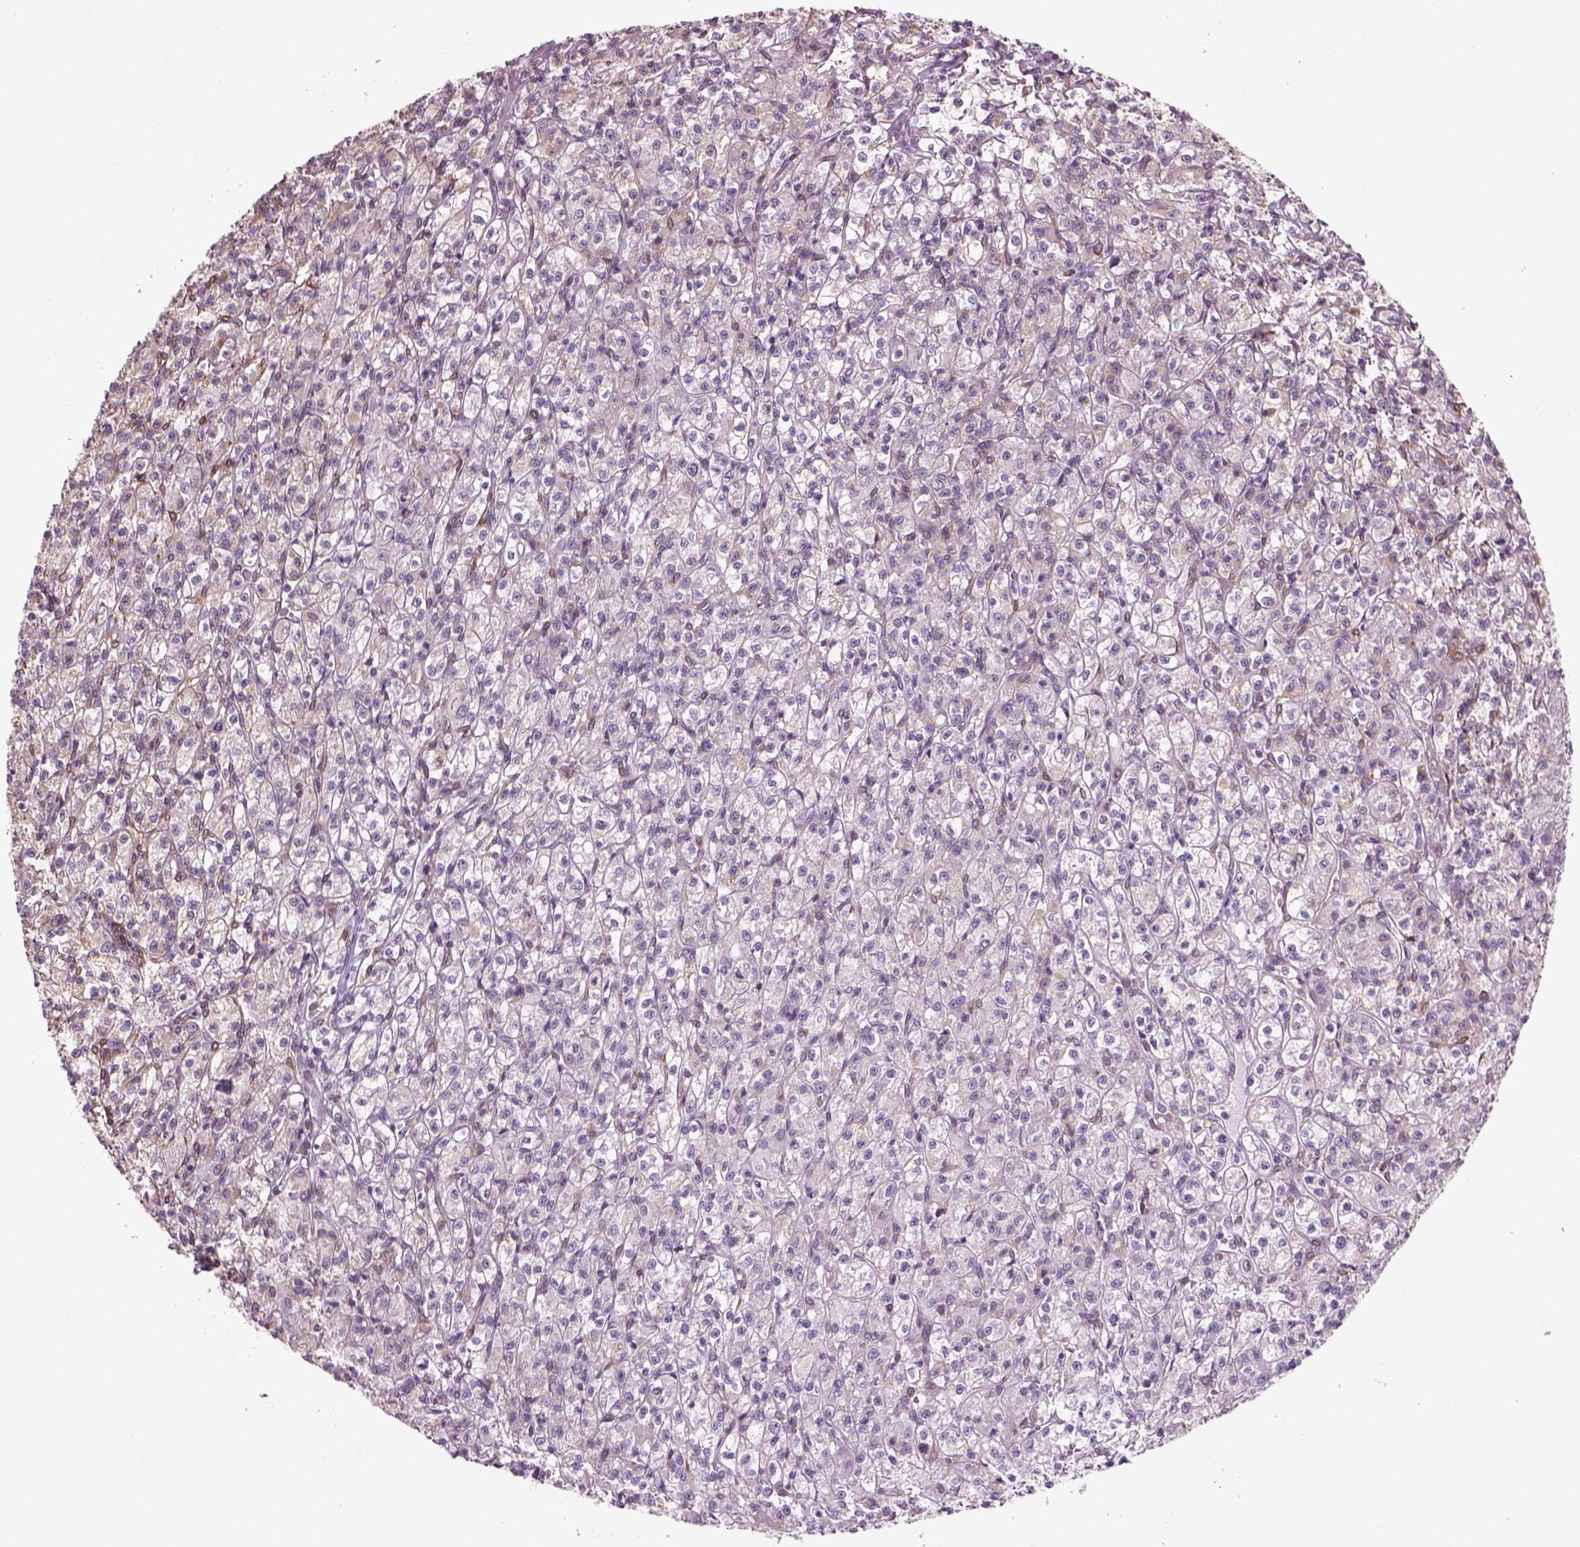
{"staining": {"intensity": "negative", "quantity": "none", "location": "none"}, "tissue": "renal cancer", "cell_type": "Tumor cells", "image_type": "cancer", "snomed": [{"axis": "morphology", "description": "Adenocarcinoma, NOS"}, {"axis": "topography", "description": "Kidney"}], "caption": "Tumor cells are negative for protein expression in human renal cancer. (DAB IHC visualized using brightfield microscopy, high magnification).", "gene": "XK", "patient": {"sex": "female", "age": 70}}